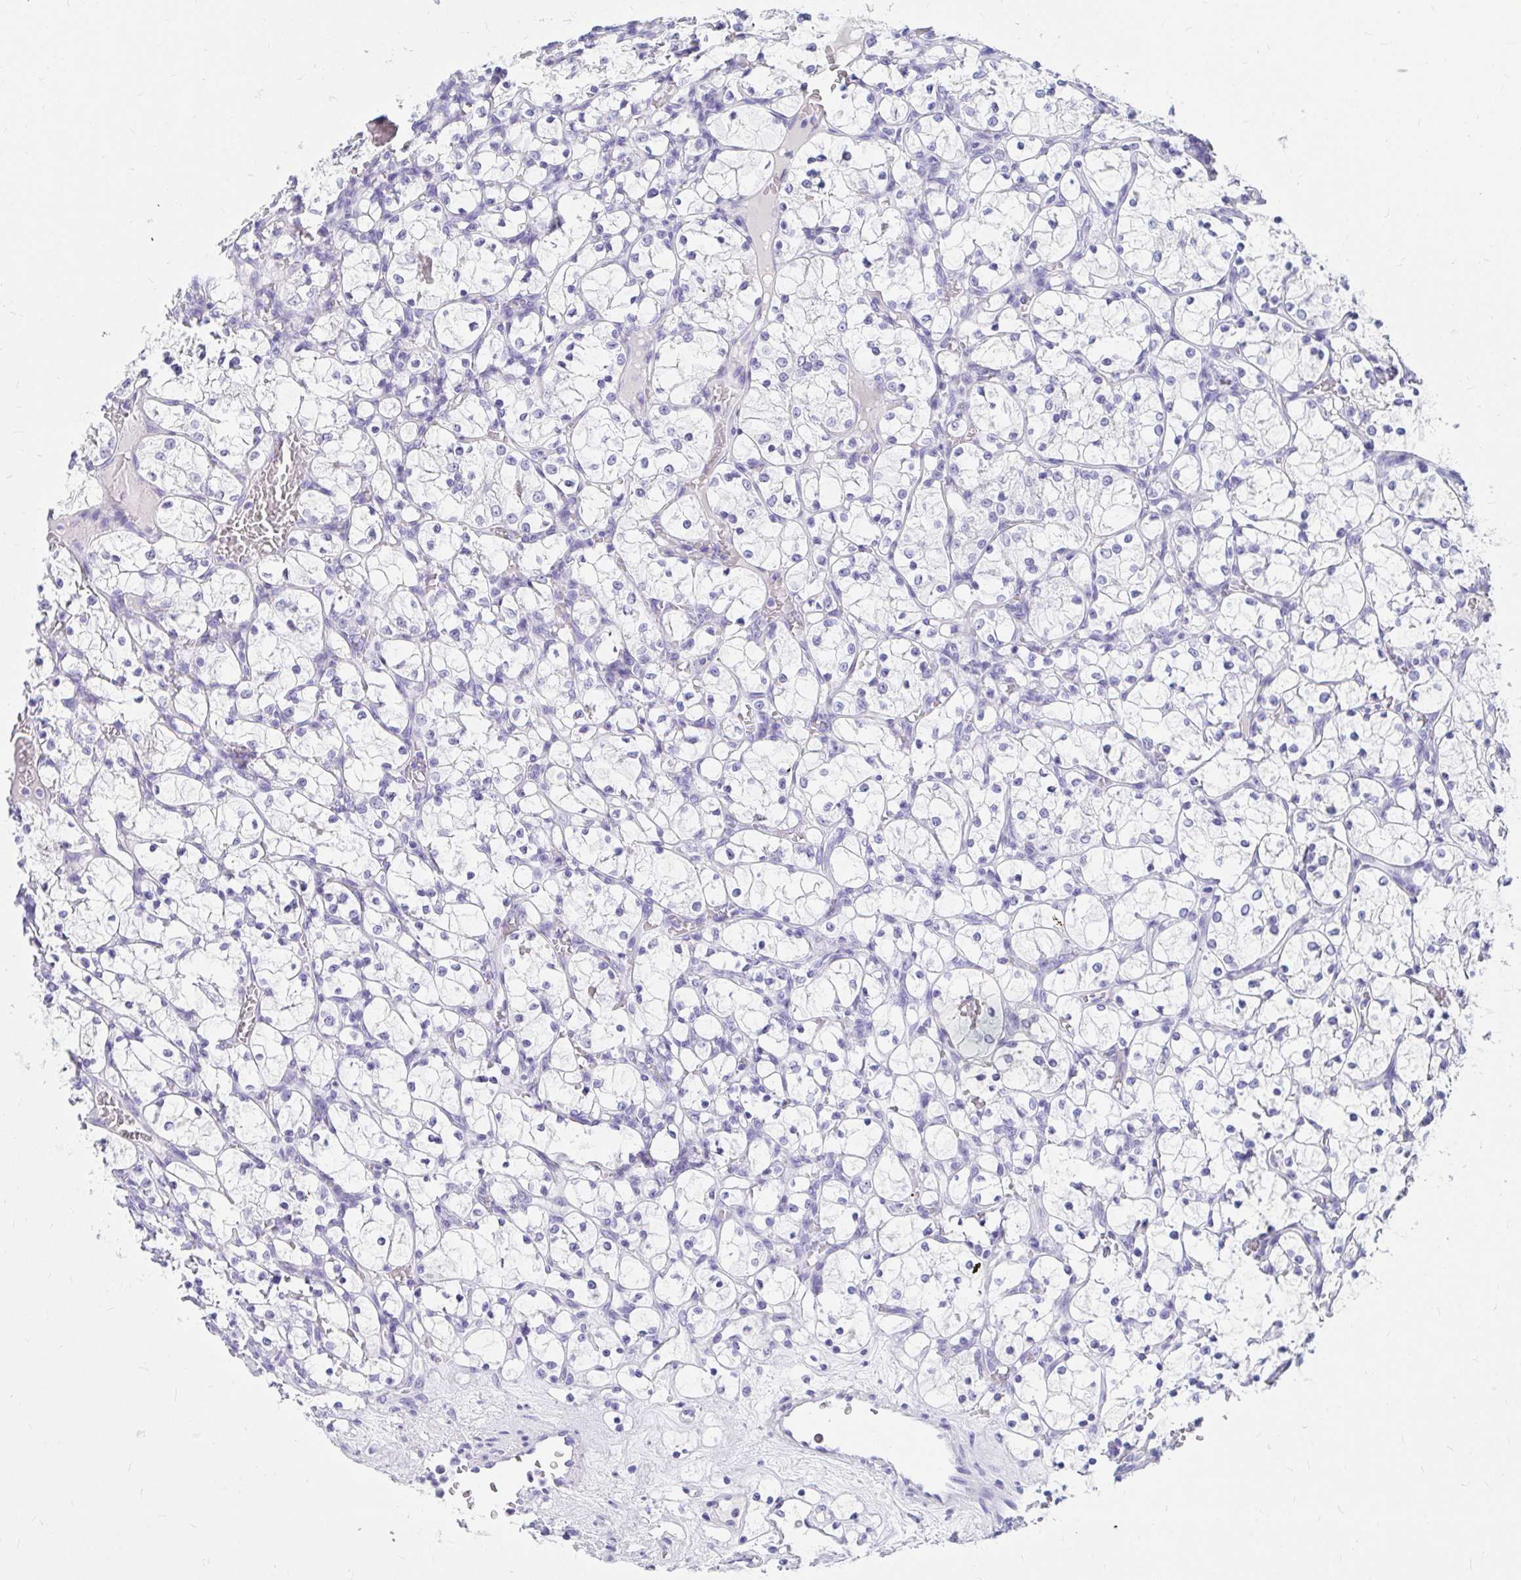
{"staining": {"intensity": "negative", "quantity": "none", "location": "none"}, "tissue": "renal cancer", "cell_type": "Tumor cells", "image_type": "cancer", "snomed": [{"axis": "morphology", "description": "Adenocarcinoma, NOS"}, {"axis": "topography", "description": "Kidney"}], "caption": "High magnification brightfield microscopy of adenocarcinoma (renal) stained with DAB (brown) and counterstained with hematoxylin (blue): tumor cells show no significant positivity.", "gene": "DPEP3", "patient": {"sex": "female", "age": 69}}